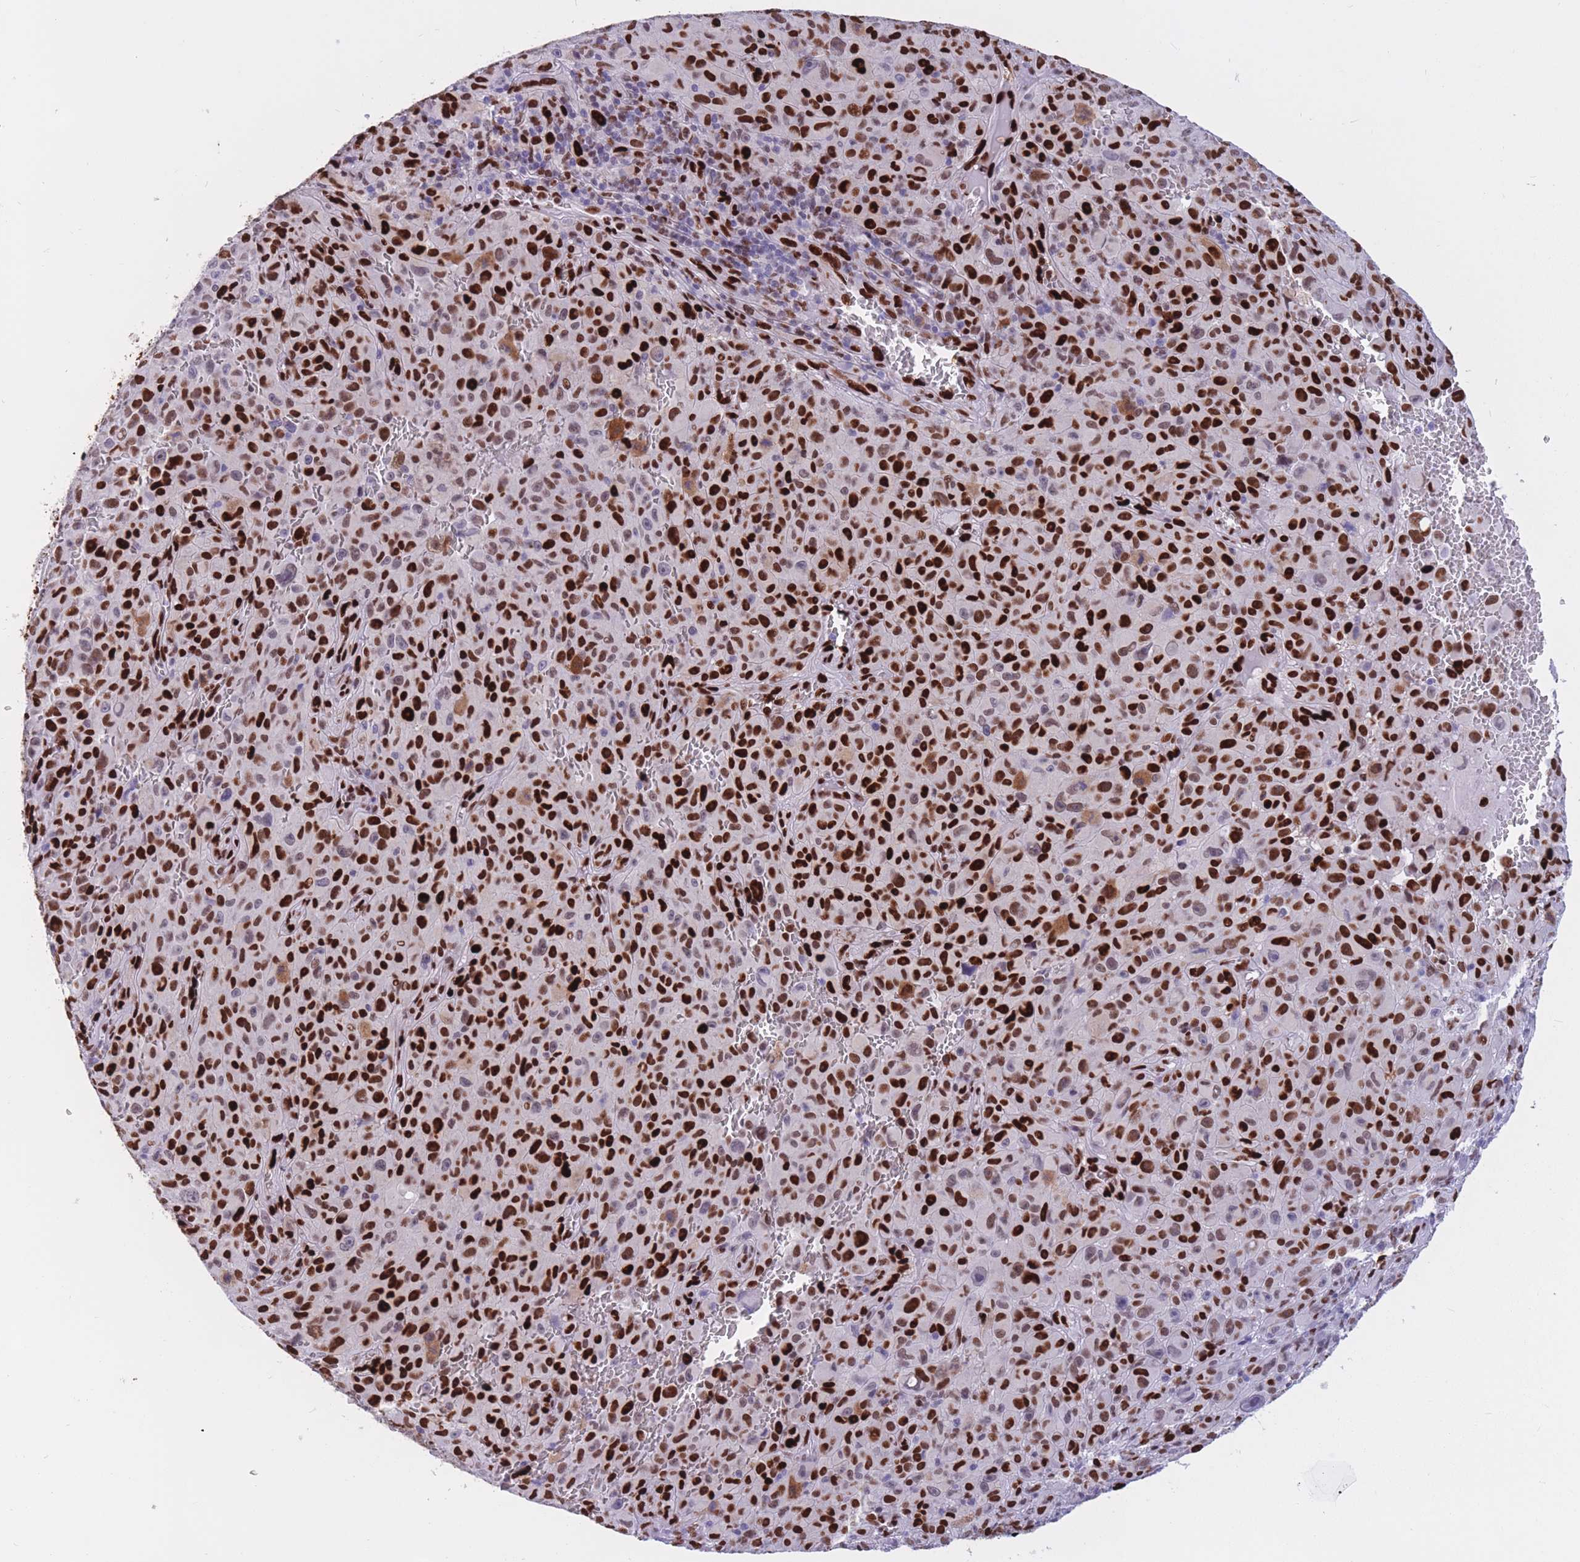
{"staining": {"intensity": "strong", "quantity": ">75%", "location": "nuclear"}, "tissue": "melanoma", "cell_type": "Tumor cells", "image_type": "cancer", "snomed": [{"axis": "morphology", "description": "Malignant melanoma, NOS"}, {"axis": "topography", "description": "Skin"}], "caption": "An IHC image of tumor tissue is shown. Protein staining in brown labels strong nuclear positivity in melanoma within tumor cells.", "gene": "NASP", "patient": {"sex": "female", "age": 82}}